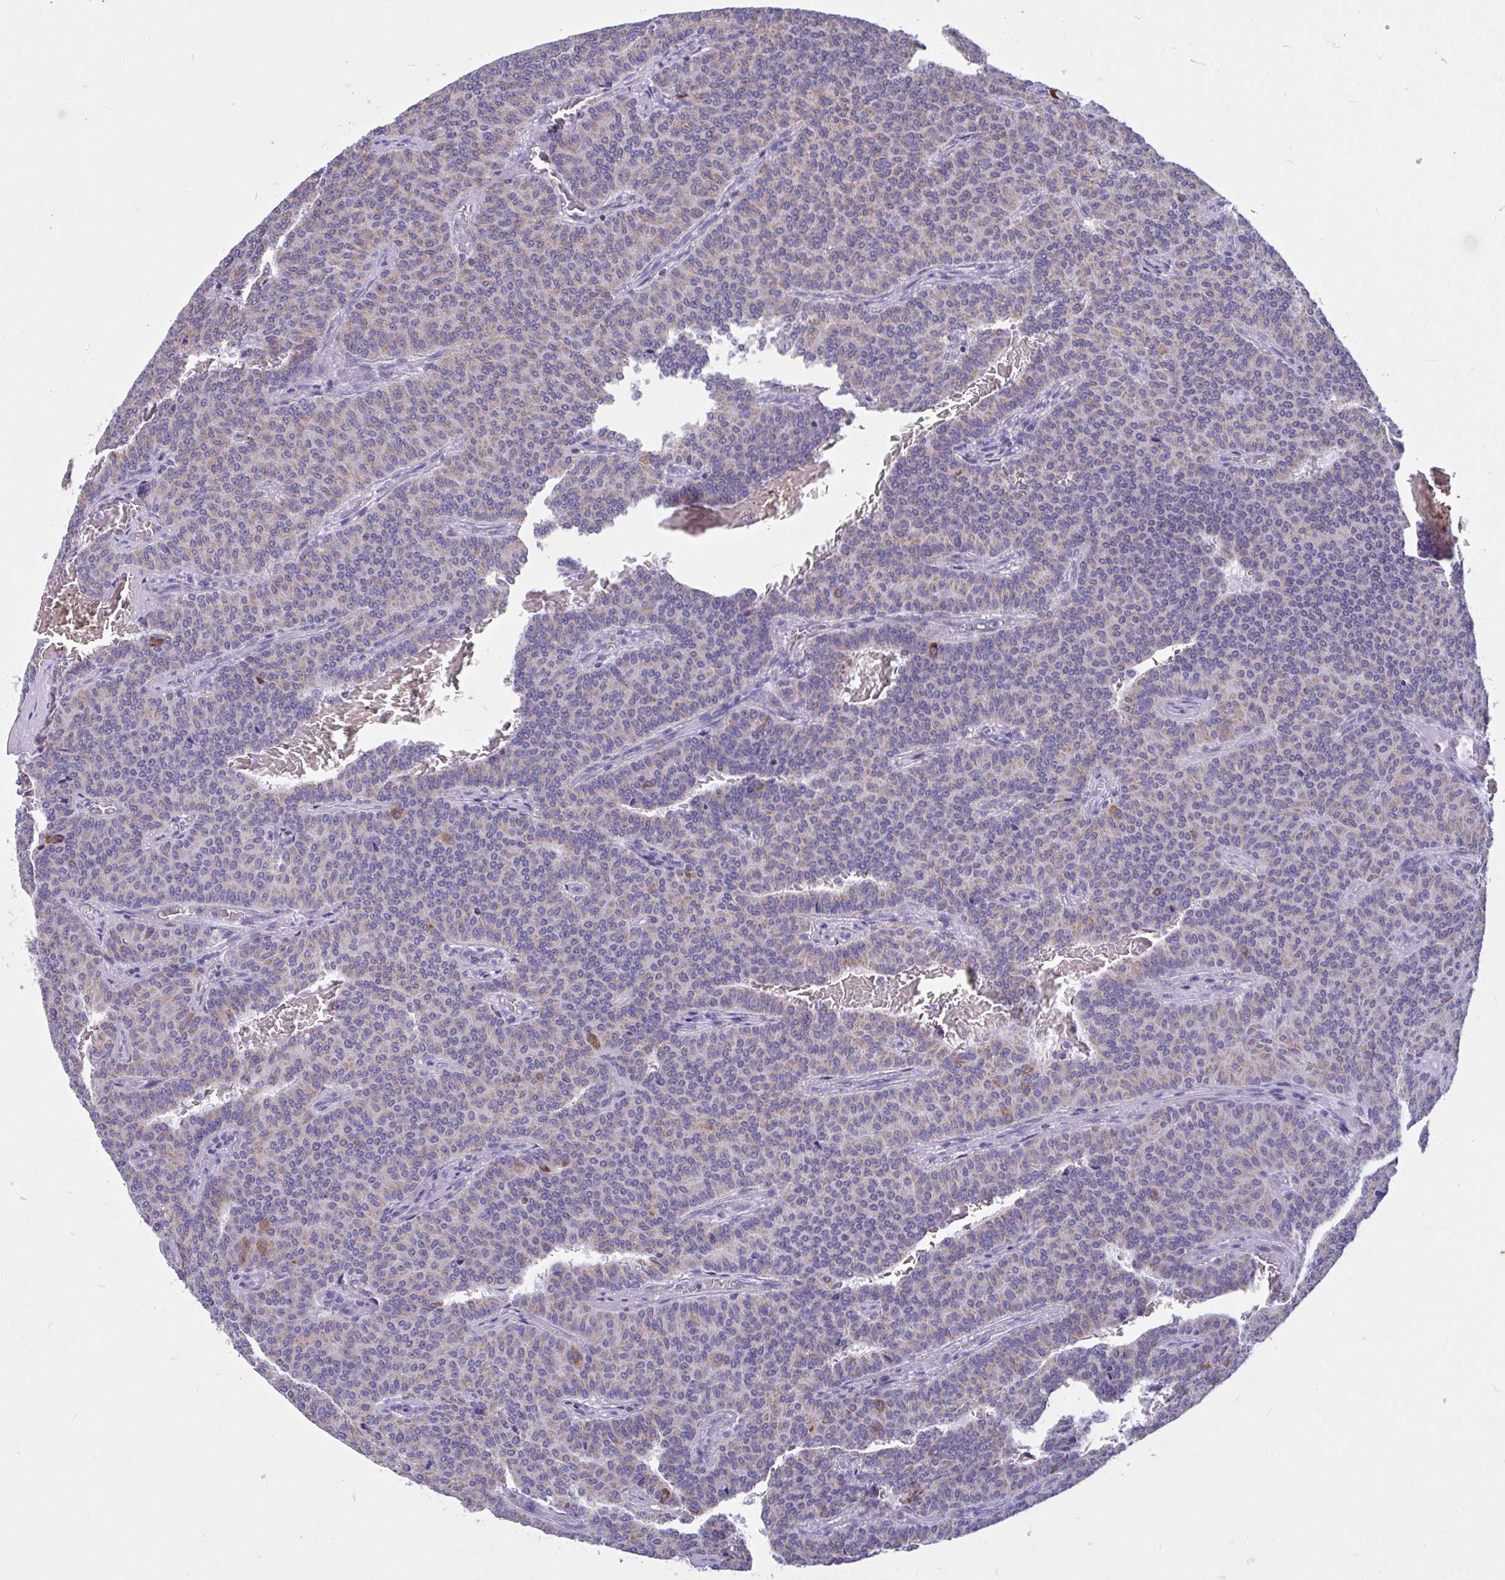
{"staining": {"intensity": "weak", "quantity": "25%-75%", "location": "cytoplasmic/membranous"}, "tissue": "carcinoid", "cell_type": "Tumor cells", "image_type": "cancer", "snomed": [{"axis": "morphology", "description": "Carcinoid, malignant, NOS"}, {"axis": "topography", "description": "Lung"}], "caption": "This micrograph reveals immunohistochemistry (IHC) staining of carcinoid, with low weak cytoplasmic/membranous staining in approximately 25%-75% of tumor cells.", "gene": "OR13A1", "patient": {"sex": "male", "age": 61}}